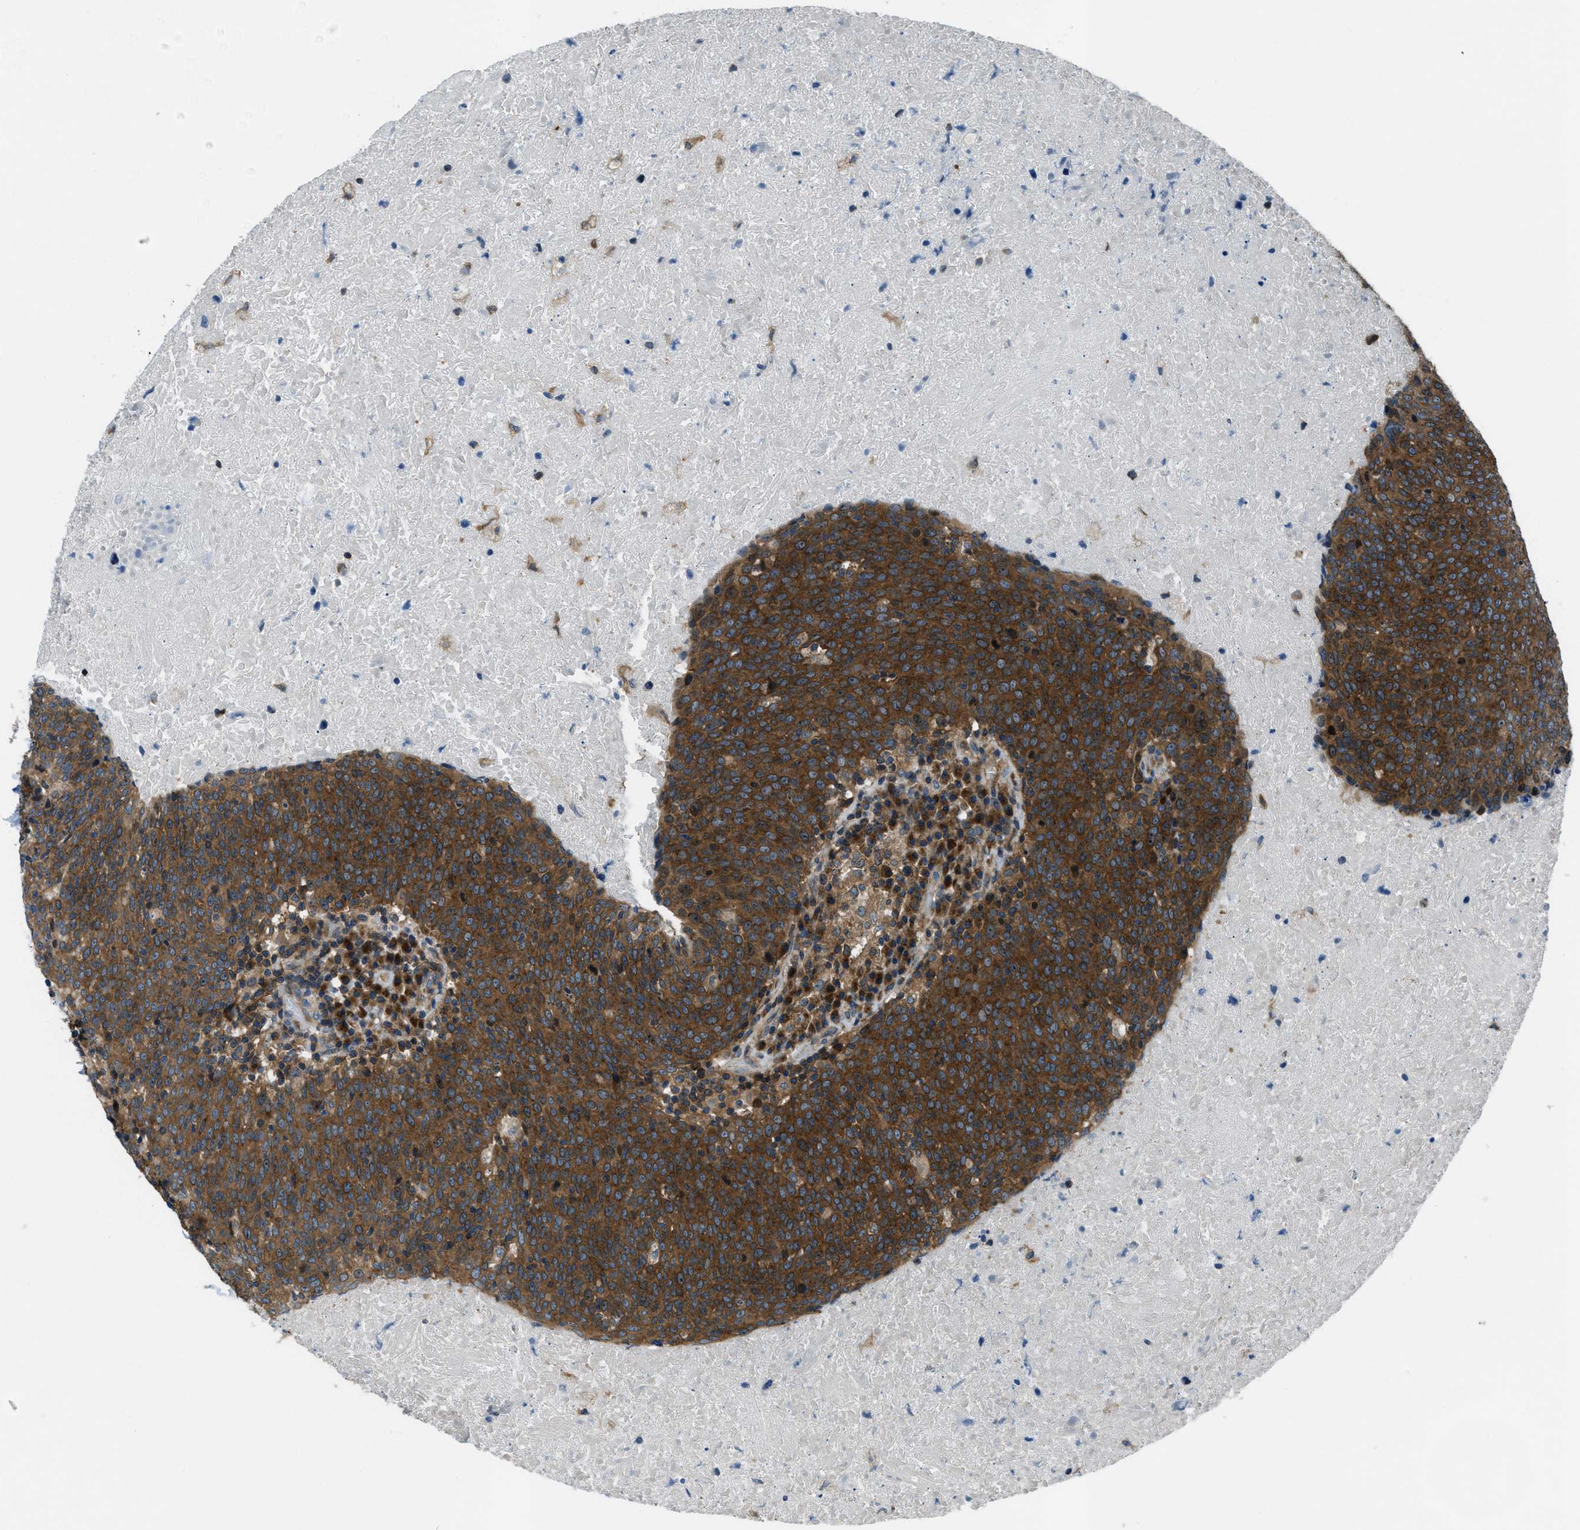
{"staining": {"intensity": "strong", "quantity": ">75%", "location": "cytoplasmic/membranous"}, "tissue": "head and neck cancer", "cell_type": "Tumor cells", "image_type": "cancer", "snomed": [{"axis": "morphology", "description": "Squamous cell carcinoma, NOS"}, {"axis": "morphology", "description": "Squamous cell carcinoma, metastatic, NOS"}, {"axis": "topography", "description": "Lymph node"}, {"axis": "topography", "description": "Head-Neck"}], "caption": "Brown immunohistochemical staining in head and neck squamous cell carcinoma shows strong cytoplasmic/membranous positivity in about >75% of tumor cells. The staining was performed using DAB (3,3'-diaminobenzidine), with brown indicating positive protein expression. Nuclei are stained blue with hematoxylin.", "gene": "ARFGAP2", "patient": {"sex": "male", "age": 62}}